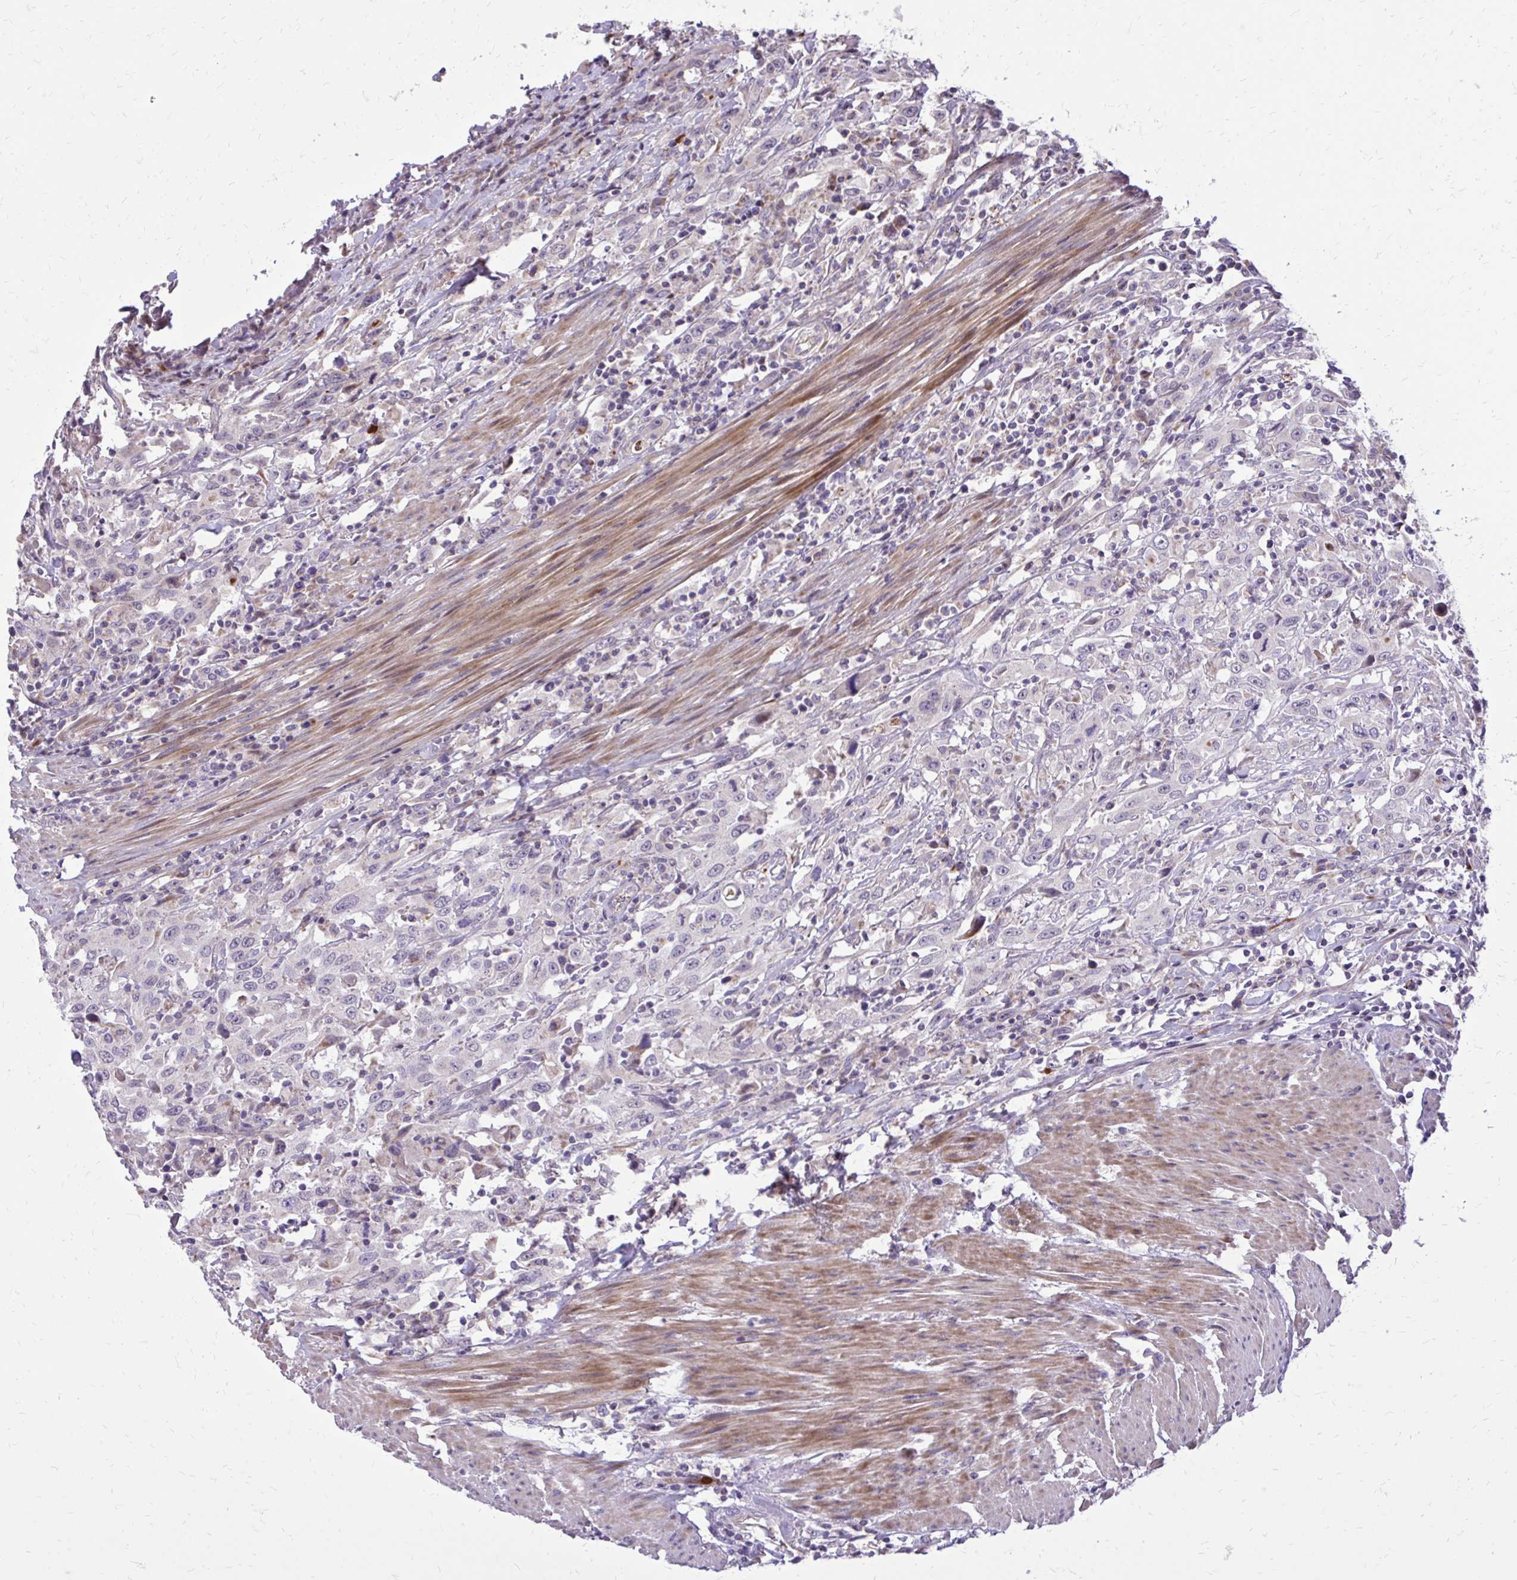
{"staining": {"intensity": "negative", "quantity": "none", "location": "none"}, "tissue": "urothelial cancer", "cell_type": "Tumor cells", "image_type": "cancer", "snomed": [{"axis": "morphology", "description": "Urothelial carcinoma, High grade"}, {"axis": "topography", "description": "Urinary bladder"}], "caption": "A high-resolution histopathology image shows IHC staining of urothelial cancer, which reveals no significant staining in tumor cells. (IHC, brightfield microscopy, high magnification).", "gene": "ABCC3", "patient": {"sex": "male", "age": 61}}